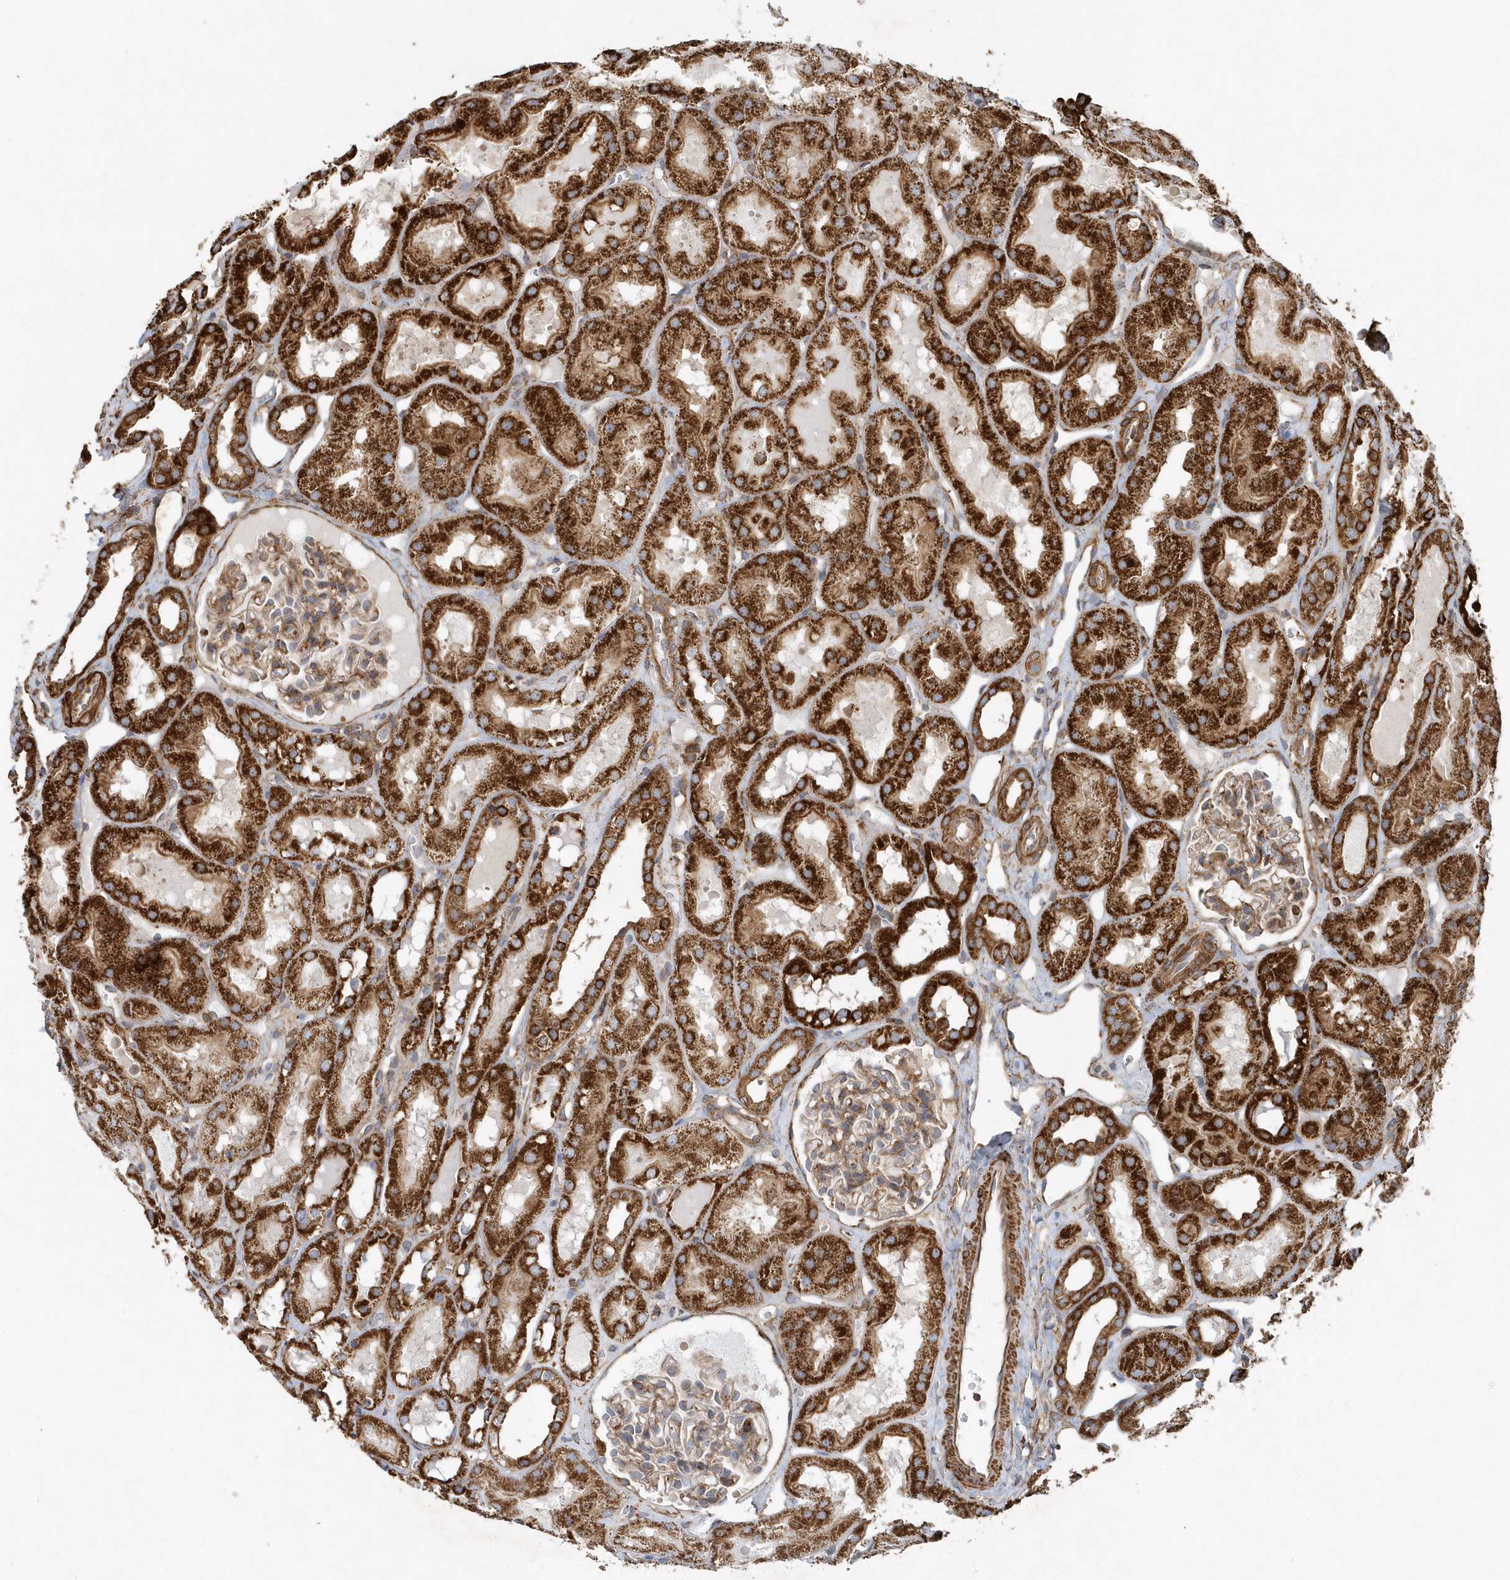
{"staining": {"intensity": "moderate", "quantity": ">75%", "location": "cytoplasmic/membranous"}, "tissue": "kidney", "cell_type": "Cells in glomeruli", "image_type": "normal", "snomed": [{"axis": "morphology", "description": "Normal tissue, NOS"}, {"axis": "topography", "description": "Kidney"}, {"axis": "topography", "description": "Urinary bladder"}], "caption": "This photomicrograph demonstrates immunohistochemistry staining of benign kidney, with medium moderate cytoplasmic/membranous expression in about >75% of cells in glomeruli.", "gene": "MMUT", "patient": {"sex": "male", "age": 16}}